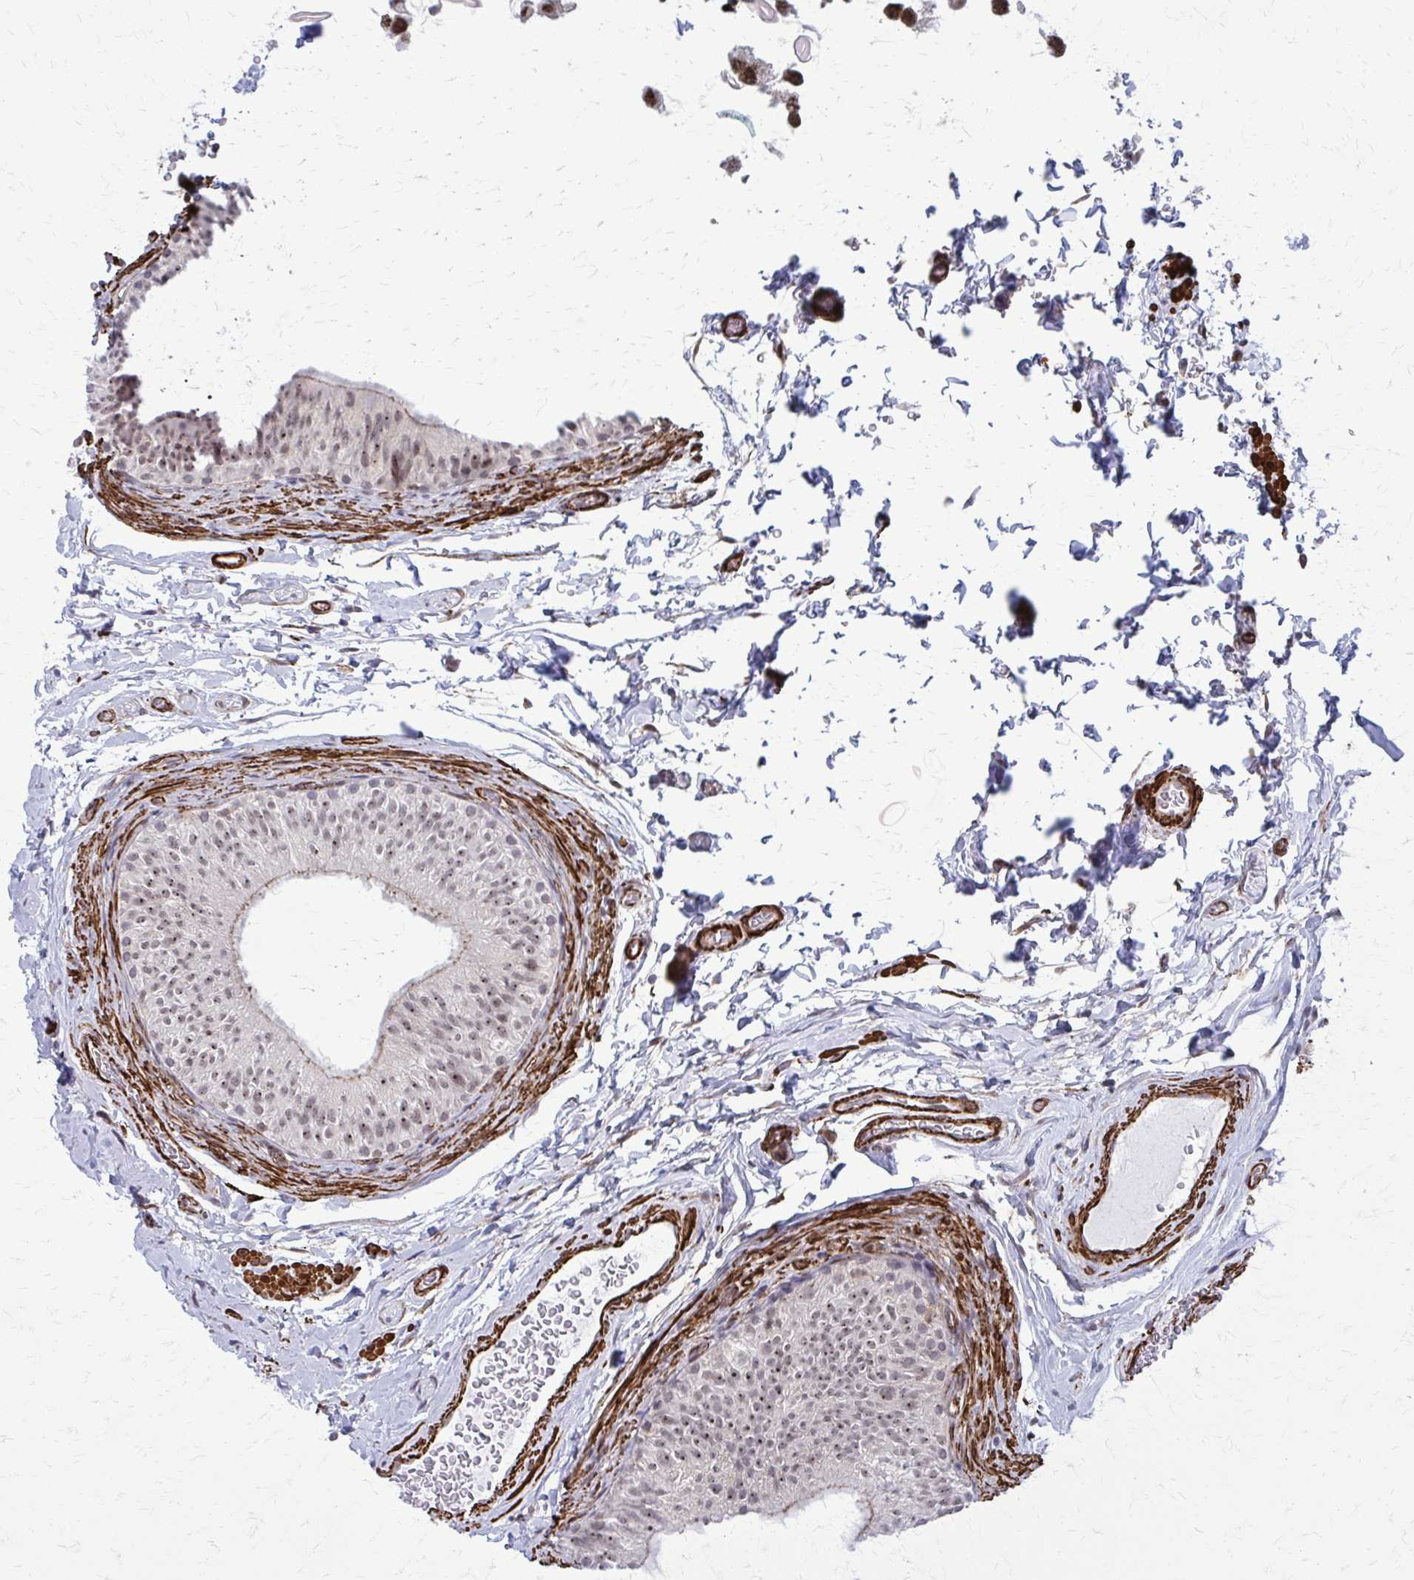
{"staining": {"intensity": "moderate", "quantity": "25%-75%", "location": "nuclear"}, "tissue": "epididymis", "cell_type": "Glandular cells", "image_type": "normal", "snomed": [{"axis": "morphology", "description": "Normal tissue, NOS"}, {"axis": "topography", "description": "Epididymis, spermatic cord, NOS"}, {"axis": "topography", "description": "Epididymis"}], "caption": "Immunohistochemical staining of benign human epididymis displays moderate nuclear protein expression in about 25%-75% of glandular cells.", "gene": "NRBF2", "patient": {"sex": "male", "age": 31}}